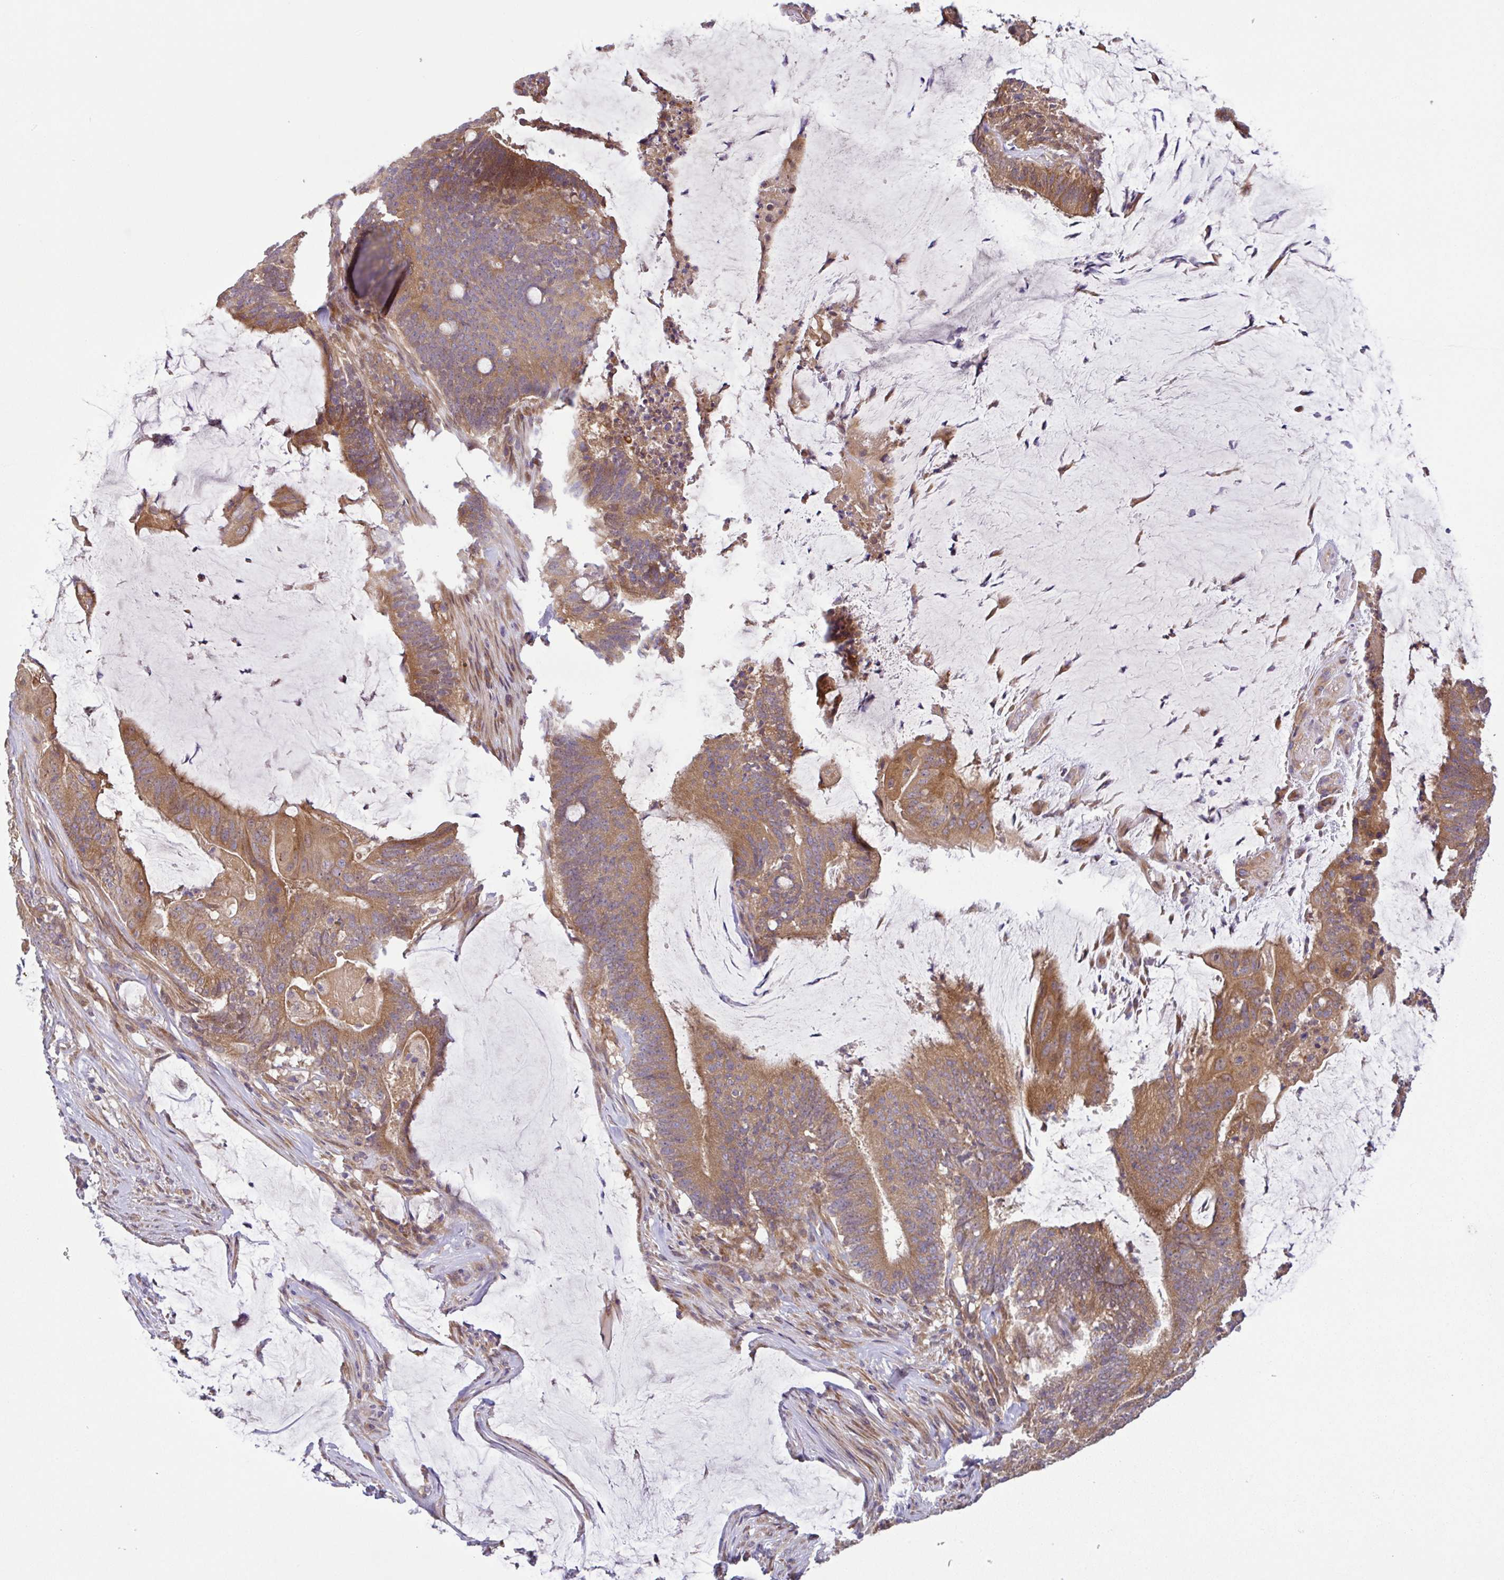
{"staining": {"intensity": "moderate", "quantity": ">75%", "location": "cytoplasmic/membranous"}, "tissue": "colorectal cancer", "cell_type": "Tumor cells", "image_type": "cancer", "snomed": [{"axis": "morphology", "description": "Adenocarcinoma, NOS"}, {"axis": "topography", "description": "Colon"}], "caption": "Protein expression analysis of human colorectal cancer (adenocarcinoma) reveals moderate cytoplasmic/membranous expression in about >75% of tumor cells.", "gene": "UBE4A", "patient": {"sex": "female", "age": 43}}